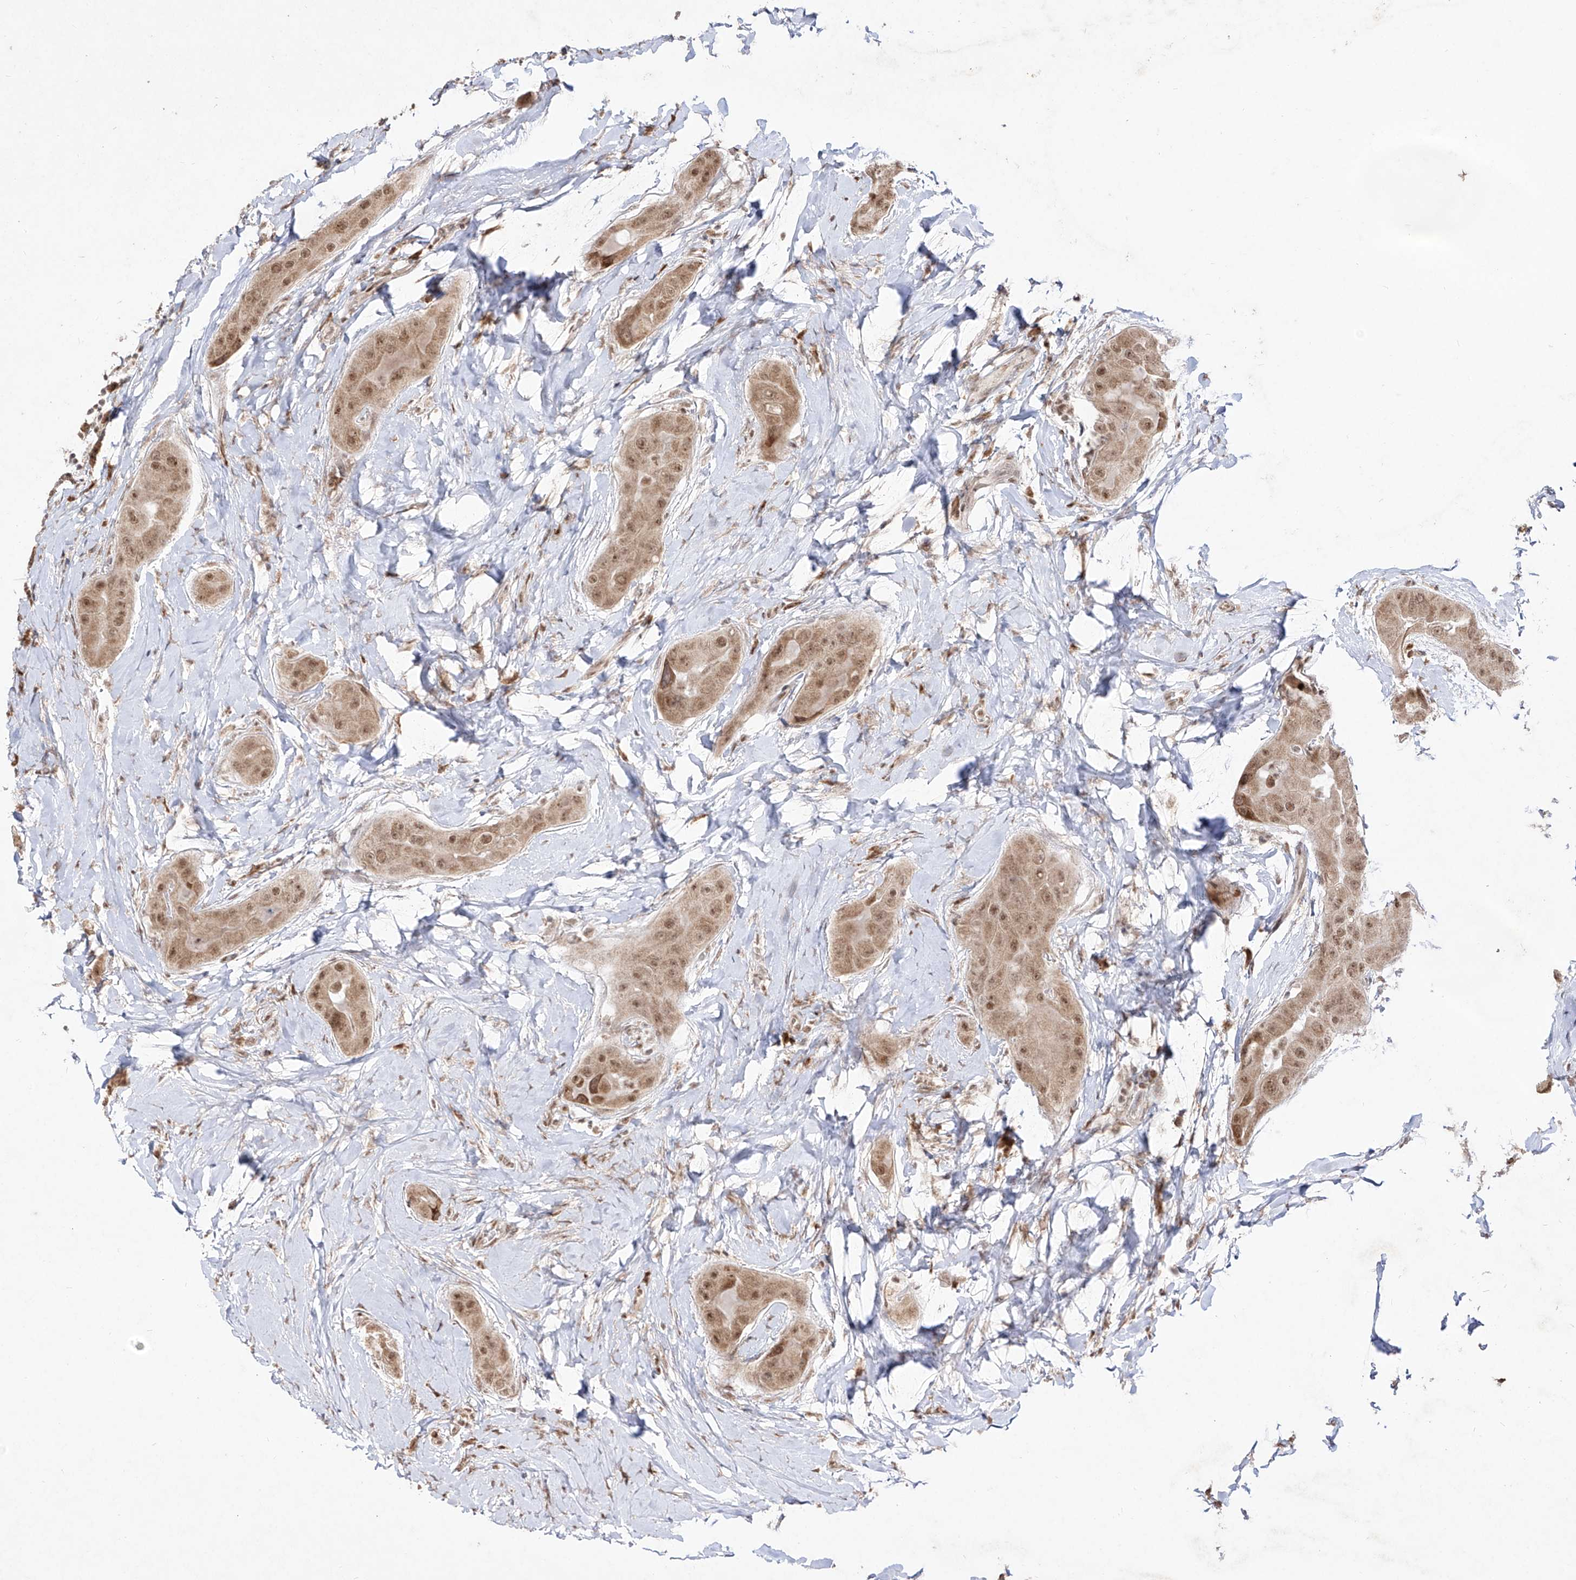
{"staining": {"intensity": "moderate", "quantity": ">75%", "location": "cytoplasmic/membranous,nuclear"}, "tissue": "thyroid cancer", "cell_type": "Tumor cells", "image_type": "cancer", "snomed": [{"axis": "morphology", "description": "Papillary adenocarcinoma, NOS"}, {"axis": "topography", "description": "Thyroid gland"}], "caption": "Tumor cells exhibit medium levels of moderate cytoplasmic/membranous and nuclear expression in about >75% of cells in thyroid papillary adenocarcinoma.", "gene": "SNRNP27", "patient": {"sex": "male", "age": 33}}